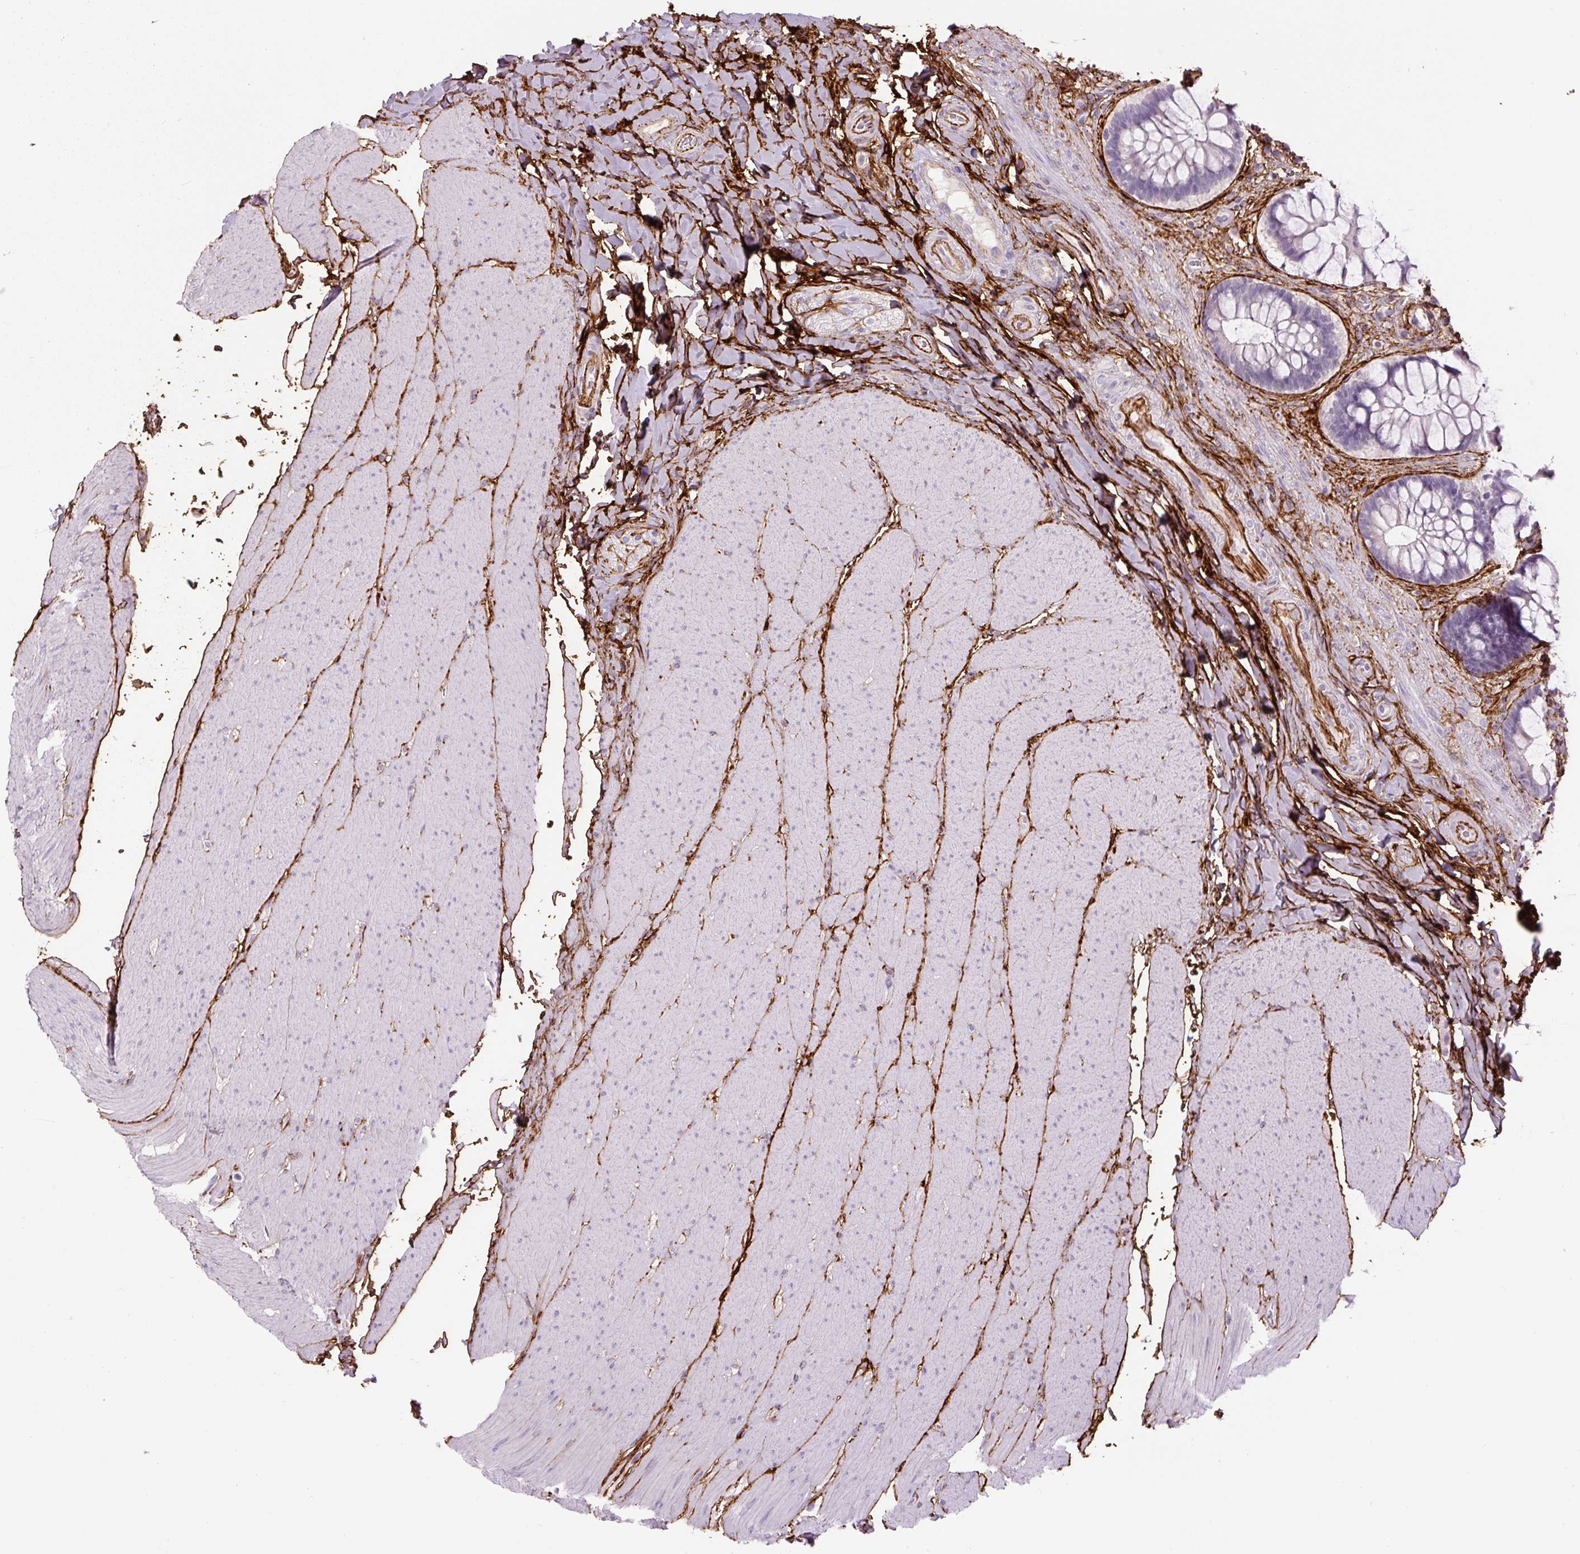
{"staining": {"intensity": "negative", "quantity": "none", "location": "none"}, "tissue": "rectum", "cell_type": "Glandular cells", "image_type": "normal", "snomed": [{"axis": "morphology", "description": "Normal tissue, NOS"}, {"axis": "topography", "description": "Rectum"}], "caption": "Rectum stained for a protein using immunohistochemistry reveals no expression glandular cells.", "gene": "FBN1", "patient": {"sex": "female", "age": 58}}